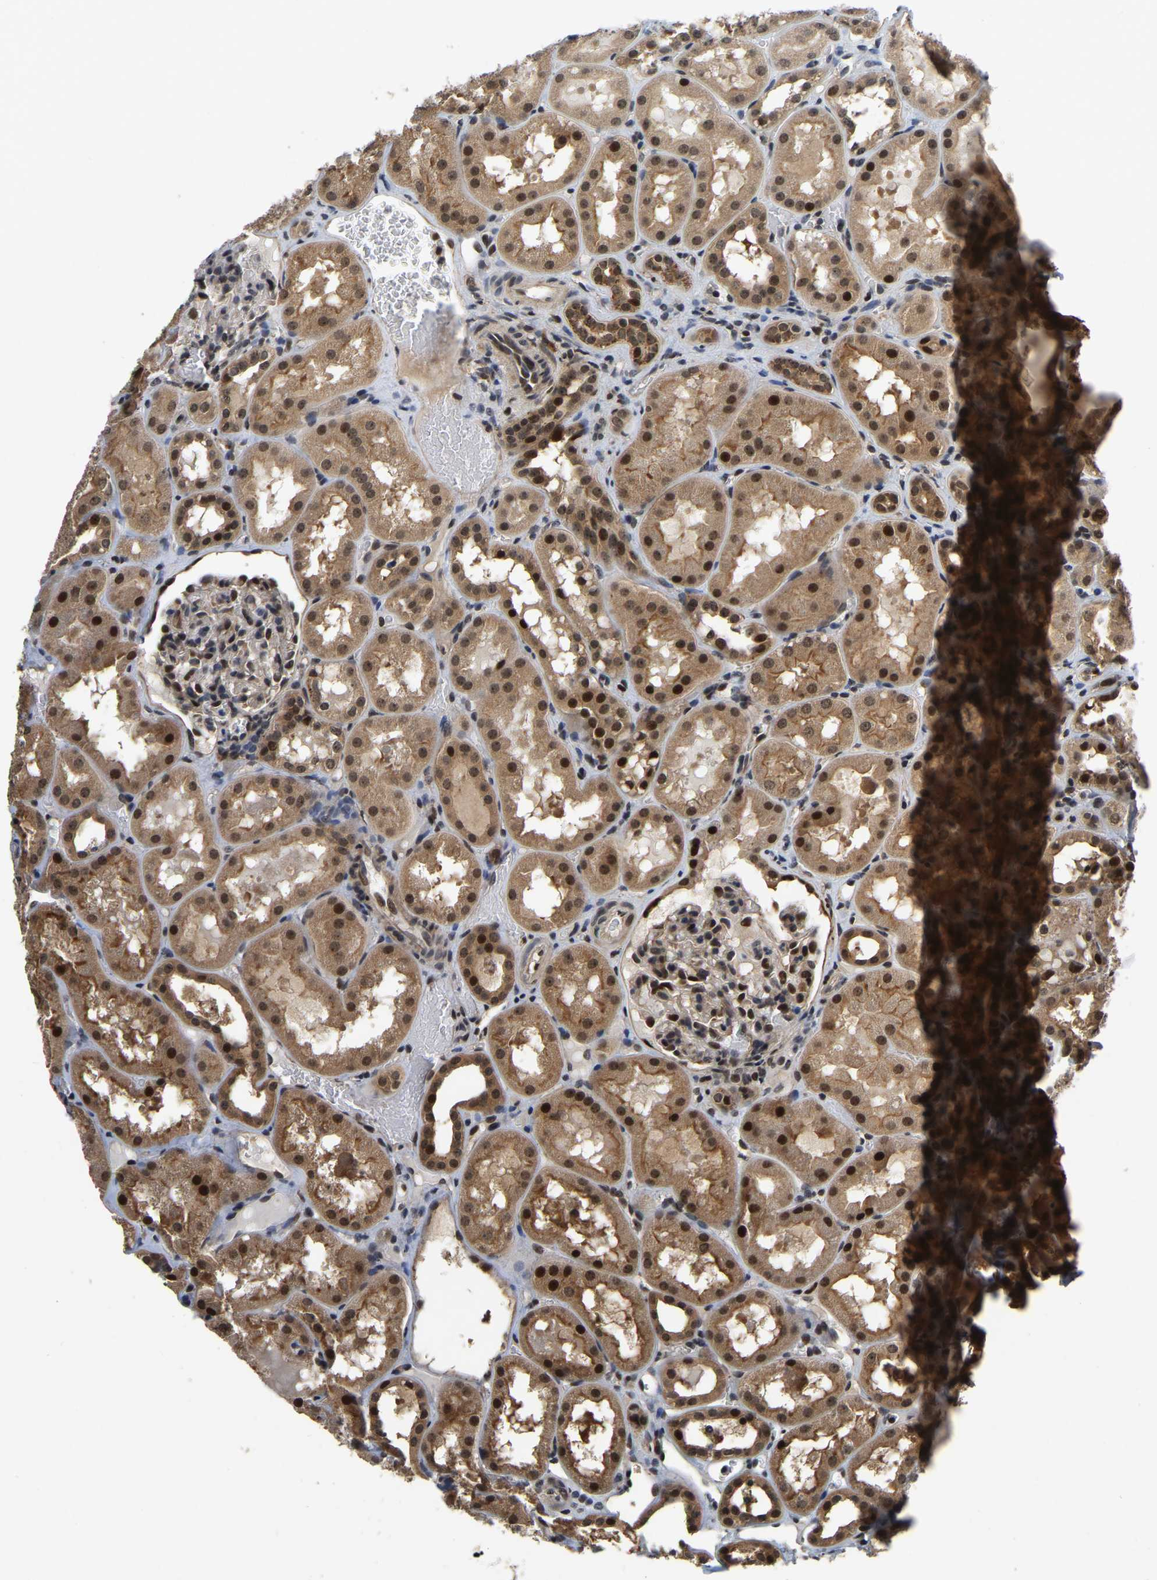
{"staining": {"intensity": "strong", "quantity": "<25%", "location": "nuclear"}, "tissue": "kidney", "cell_type": "Cells in glomeruli", "image_type": "normal", "snomed": [{"axis": "morphology", "description": "Normal tissue, NOS"}, {"axis": "topography", "description": "Kidney"}, {"axis": "topography", "description": "Urinary bladder"}], "caption": "A brown stain highlights strong nuclear expression of a protein in cells in glomeruli of normal kidney. The protein of interest is stained brown, and the nuclei are stained in blue (DAB (3,3'-diaminobenzidine) IHC with brightfield microscopy, high magnification).", "gene": "CIAO1", "patient": {"sex": "male", "age": 16}}